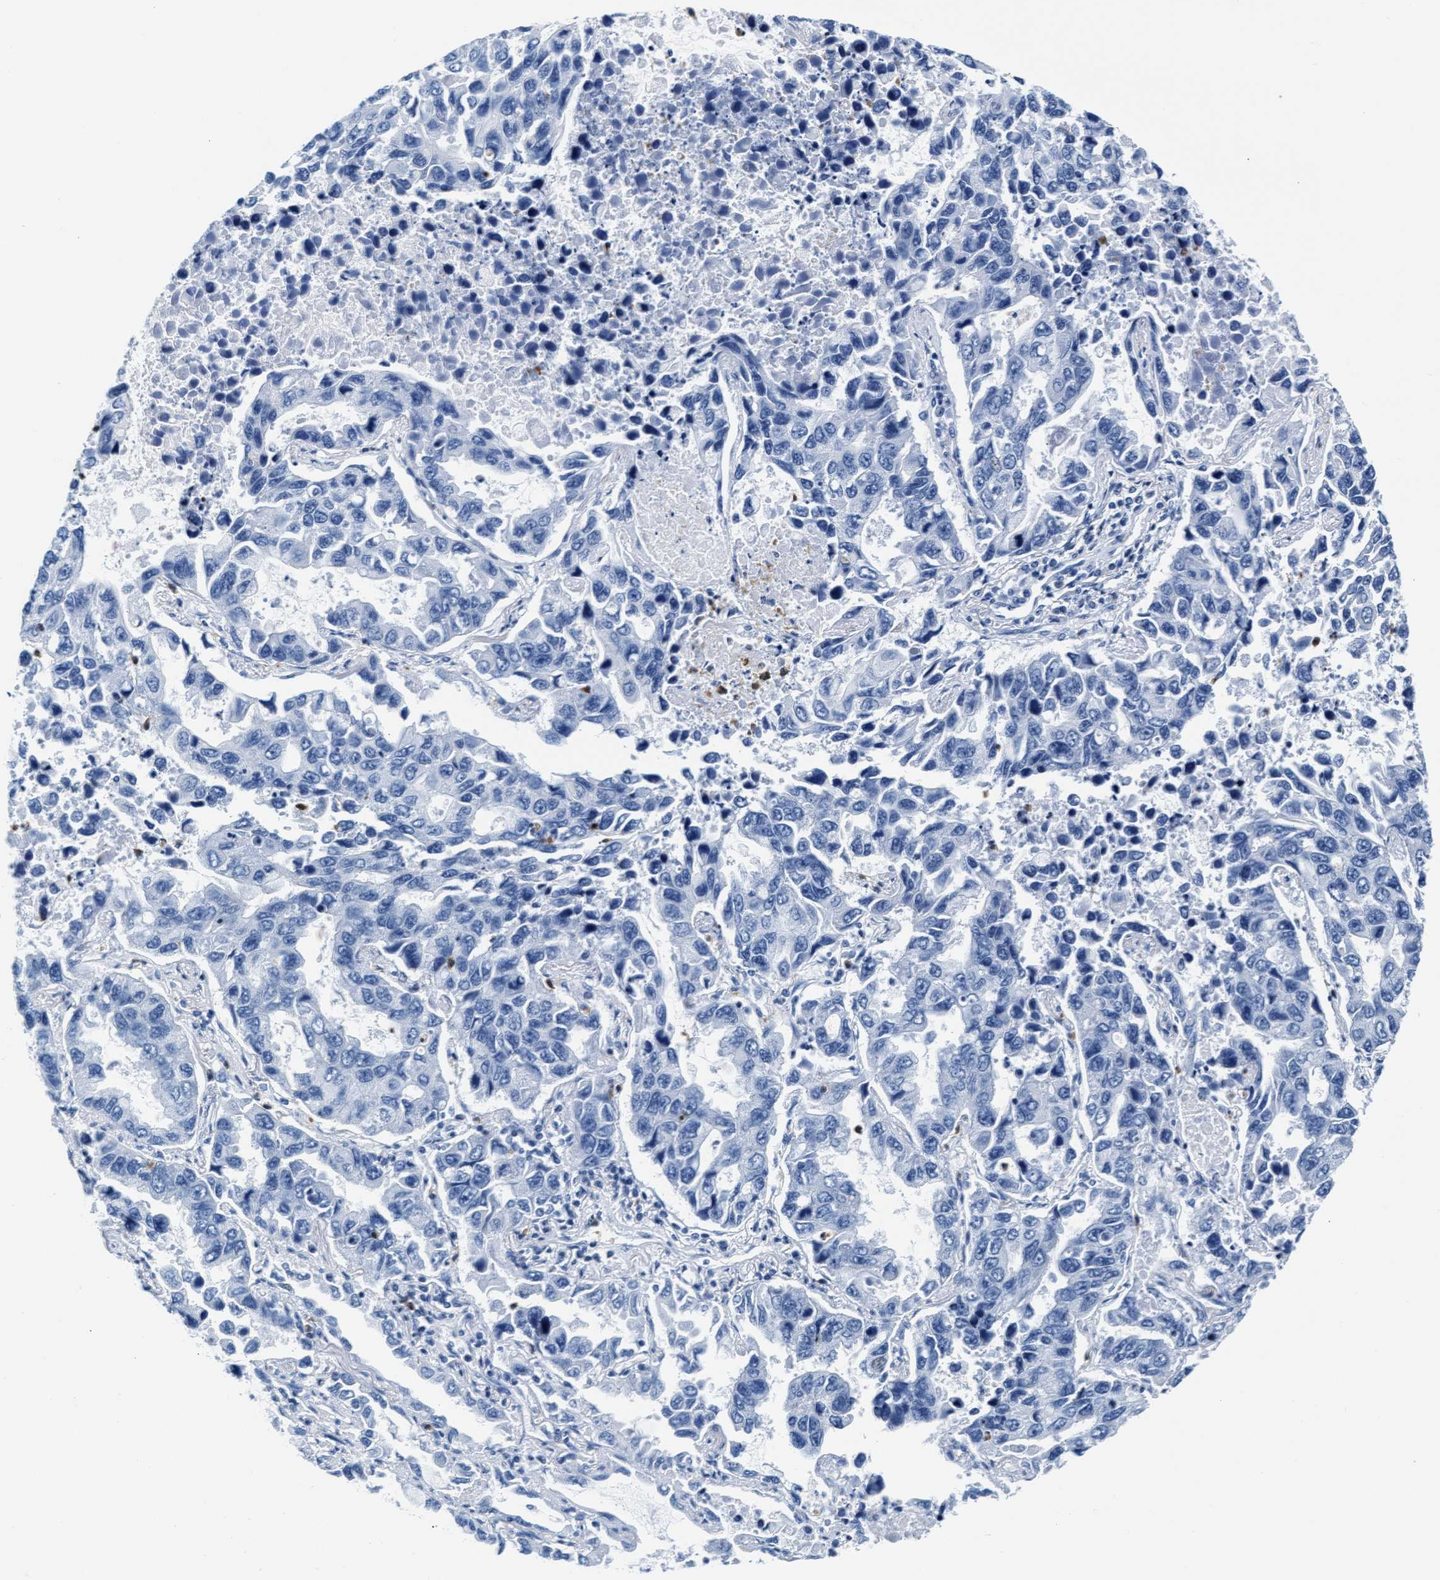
{"staining": {"intensity": "negative", "quantity": "none", "location": "none"}, "tissue": "lung cancer", "cell_type": "Tumor cells", "image_type": "cancer", "snomed": [{"axis": "morphology", "description": "Adenocarcinoma, NOS"}, {"axis": "topography", "description": "Lung"}], "caption": "Tumor cells show no significant protein staining in lung cancer.", "gene": "MMP8", "patient": {"sex": "male", "age": 64}}